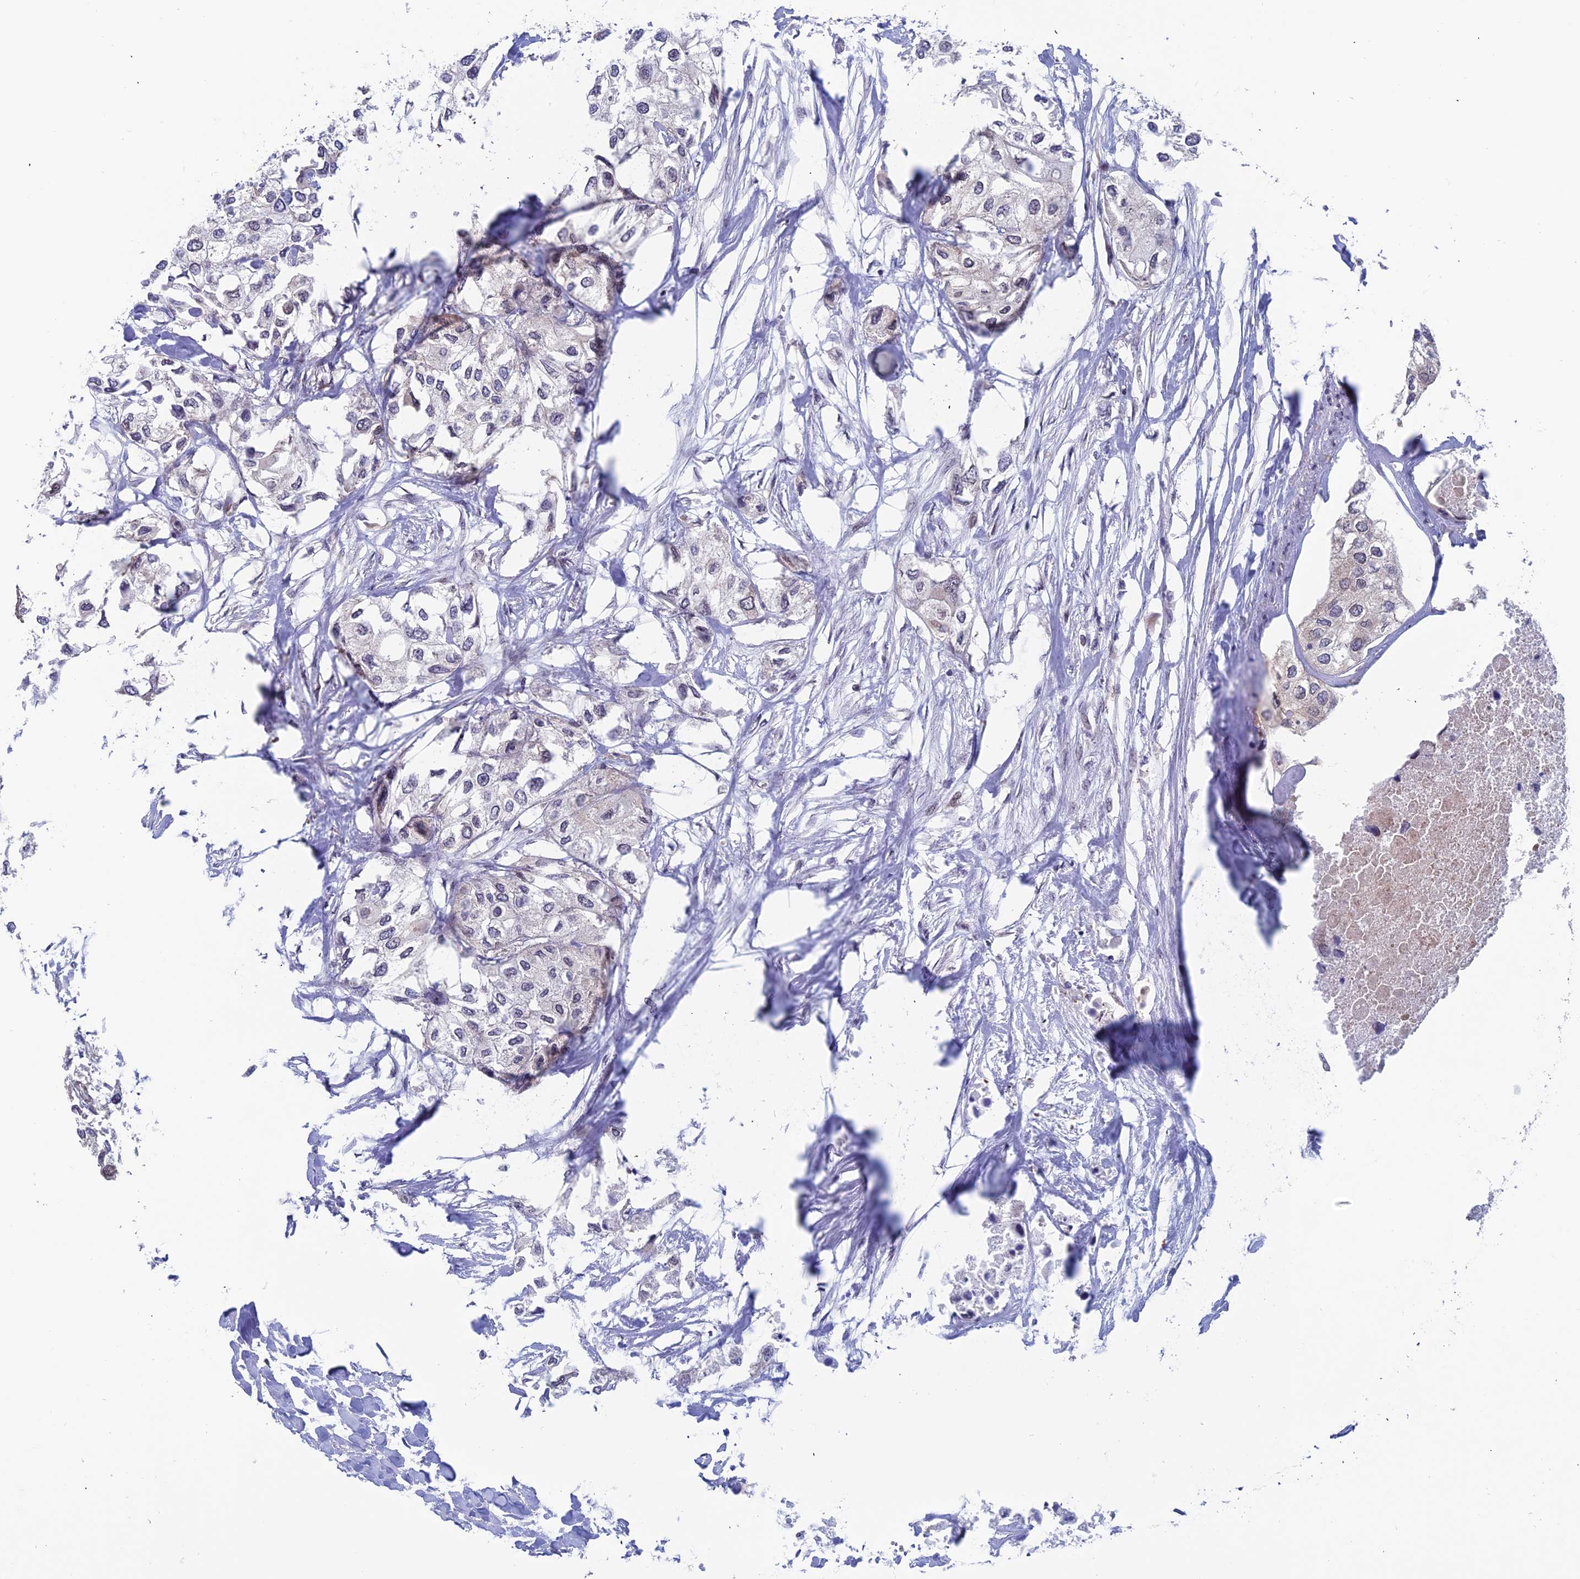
{"staining": {"intensity": "weak", "quantity": "25%-75%", "location": "cytoplasmic/membranous"}, "tissue": "urothelial cancer", "cell_type": "Tumor cells", "image_type": "cancer", "snomed": [{"axis": "morphology", "description": "Urothelial carcinoma, High grade"}, {"axis": "topography", "description": "Urinary bladder"}], "caption": "Human urothelial carcinoma (high-grade) stained with a protein marker displays weak staining in tumor cells.", "gene": "IGBP1", "patient": {"sex": "male", "age": 64}}